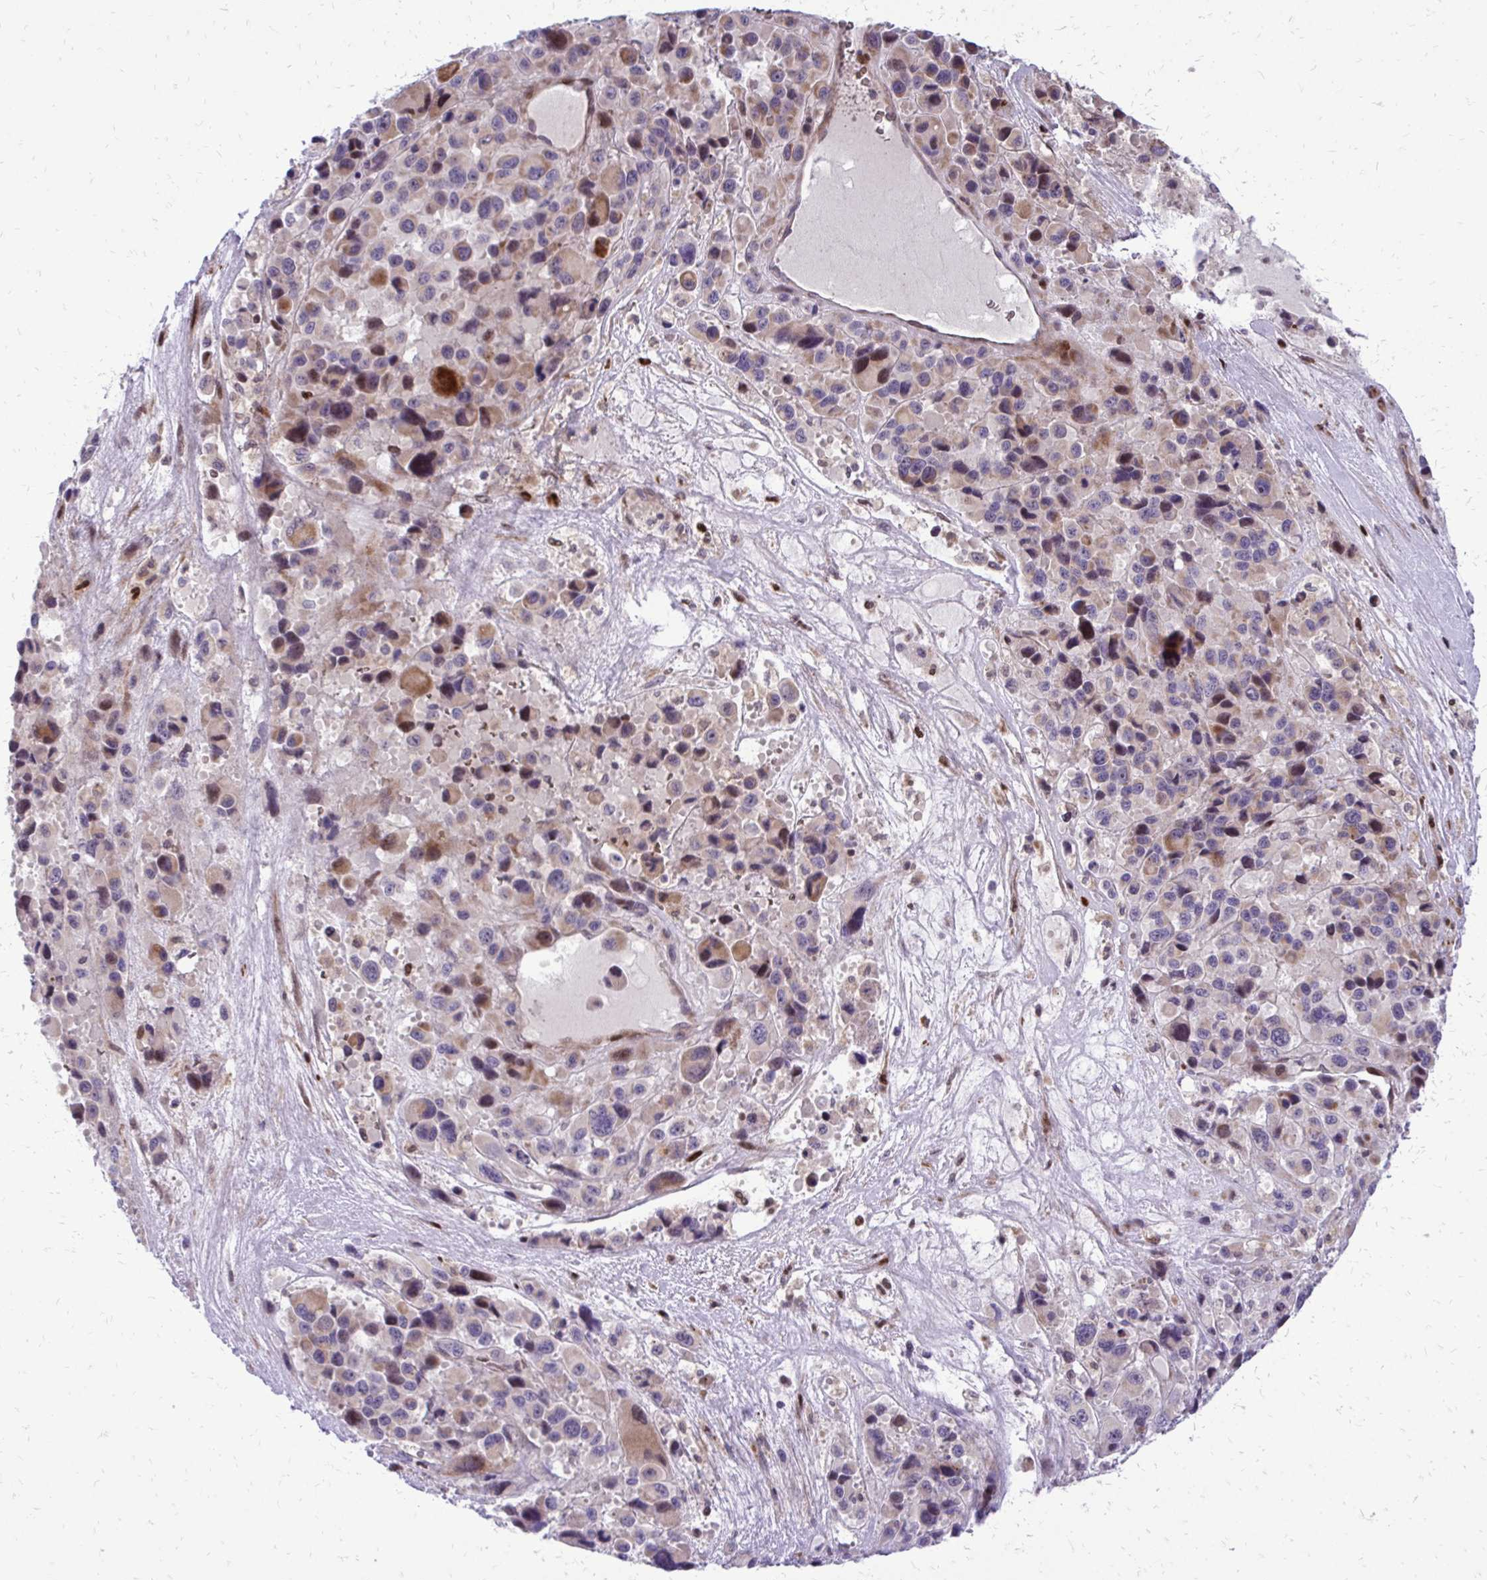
{"staining": {"intensity": "weak", "quantity": "<25%", "location": "cytoplasmic/membranous"}, "tissue": "melanoma", "cell_type": "Tumor cells", "image_type": "cancer", "snomed": [{"axis": "morphology", "description": "Malignant melanoma, Metastatic site"}, {"axis": "topography", "description": "Lymph node"}], "caption": "Tumor cells show no significant expression in malignant melanoma (metastatic site).", "gene": "PPDPFL", "patient": {"sex": "female", "age": 65}}